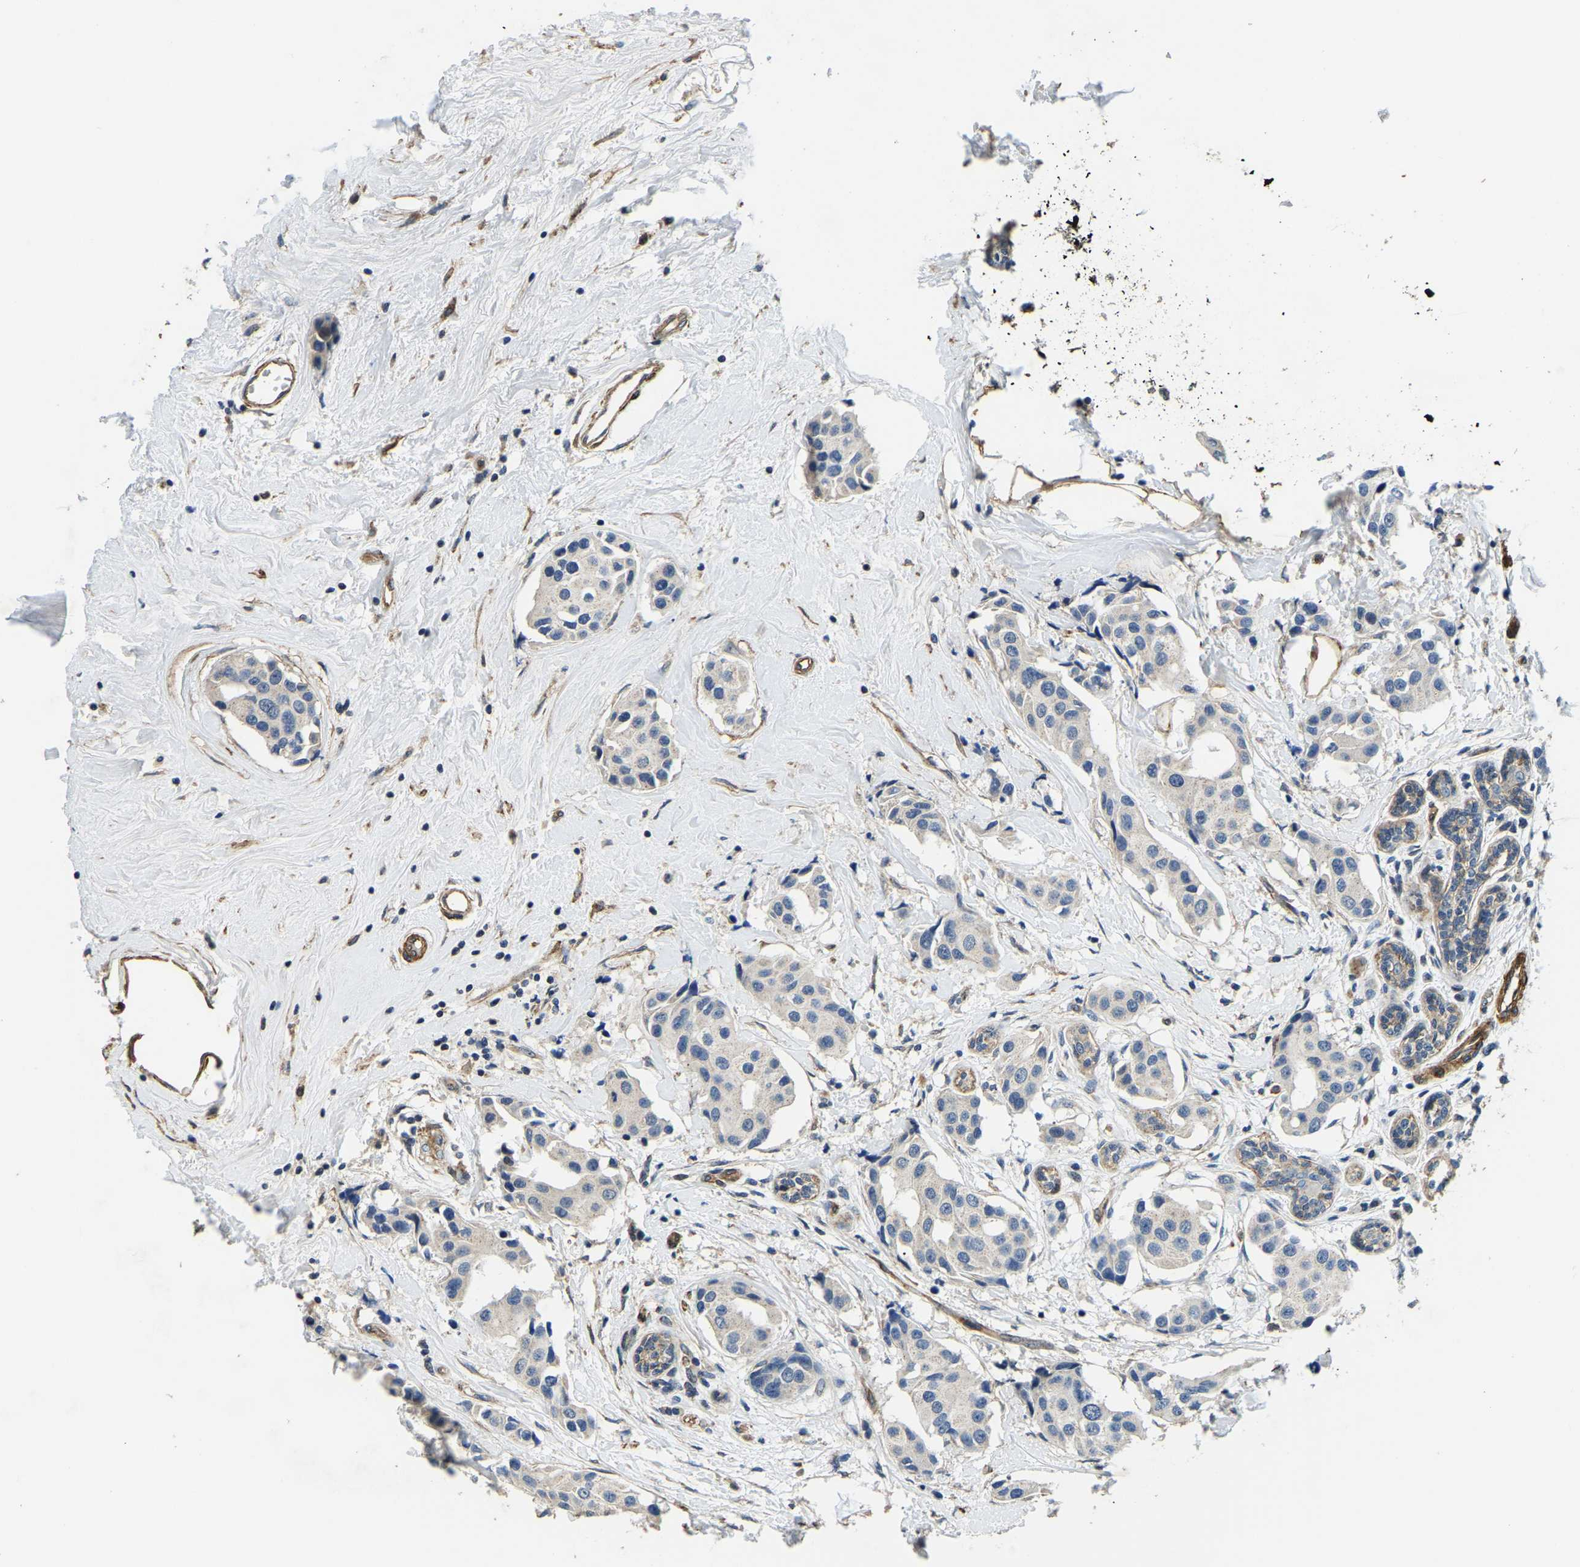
{"staining": {"intensity": "negative", "quantity": "none", "location": "none"}, "tissue": "breast cancer", "cell_type": "Tumor cells", "image_type": "cancer", "snomed": [{"axis": "morphology", "description": "Normal tissue, NOS"}, {"axis": "morphology", "description": "Duct carcinoma"}, {"axis": "topography", "description": "Breast"}], "caption": "The histopathology image reveals no staining of tumor cells in breast cancer.", "gene": "RNF39", "patient": {"sex": "female", "age": 39}}